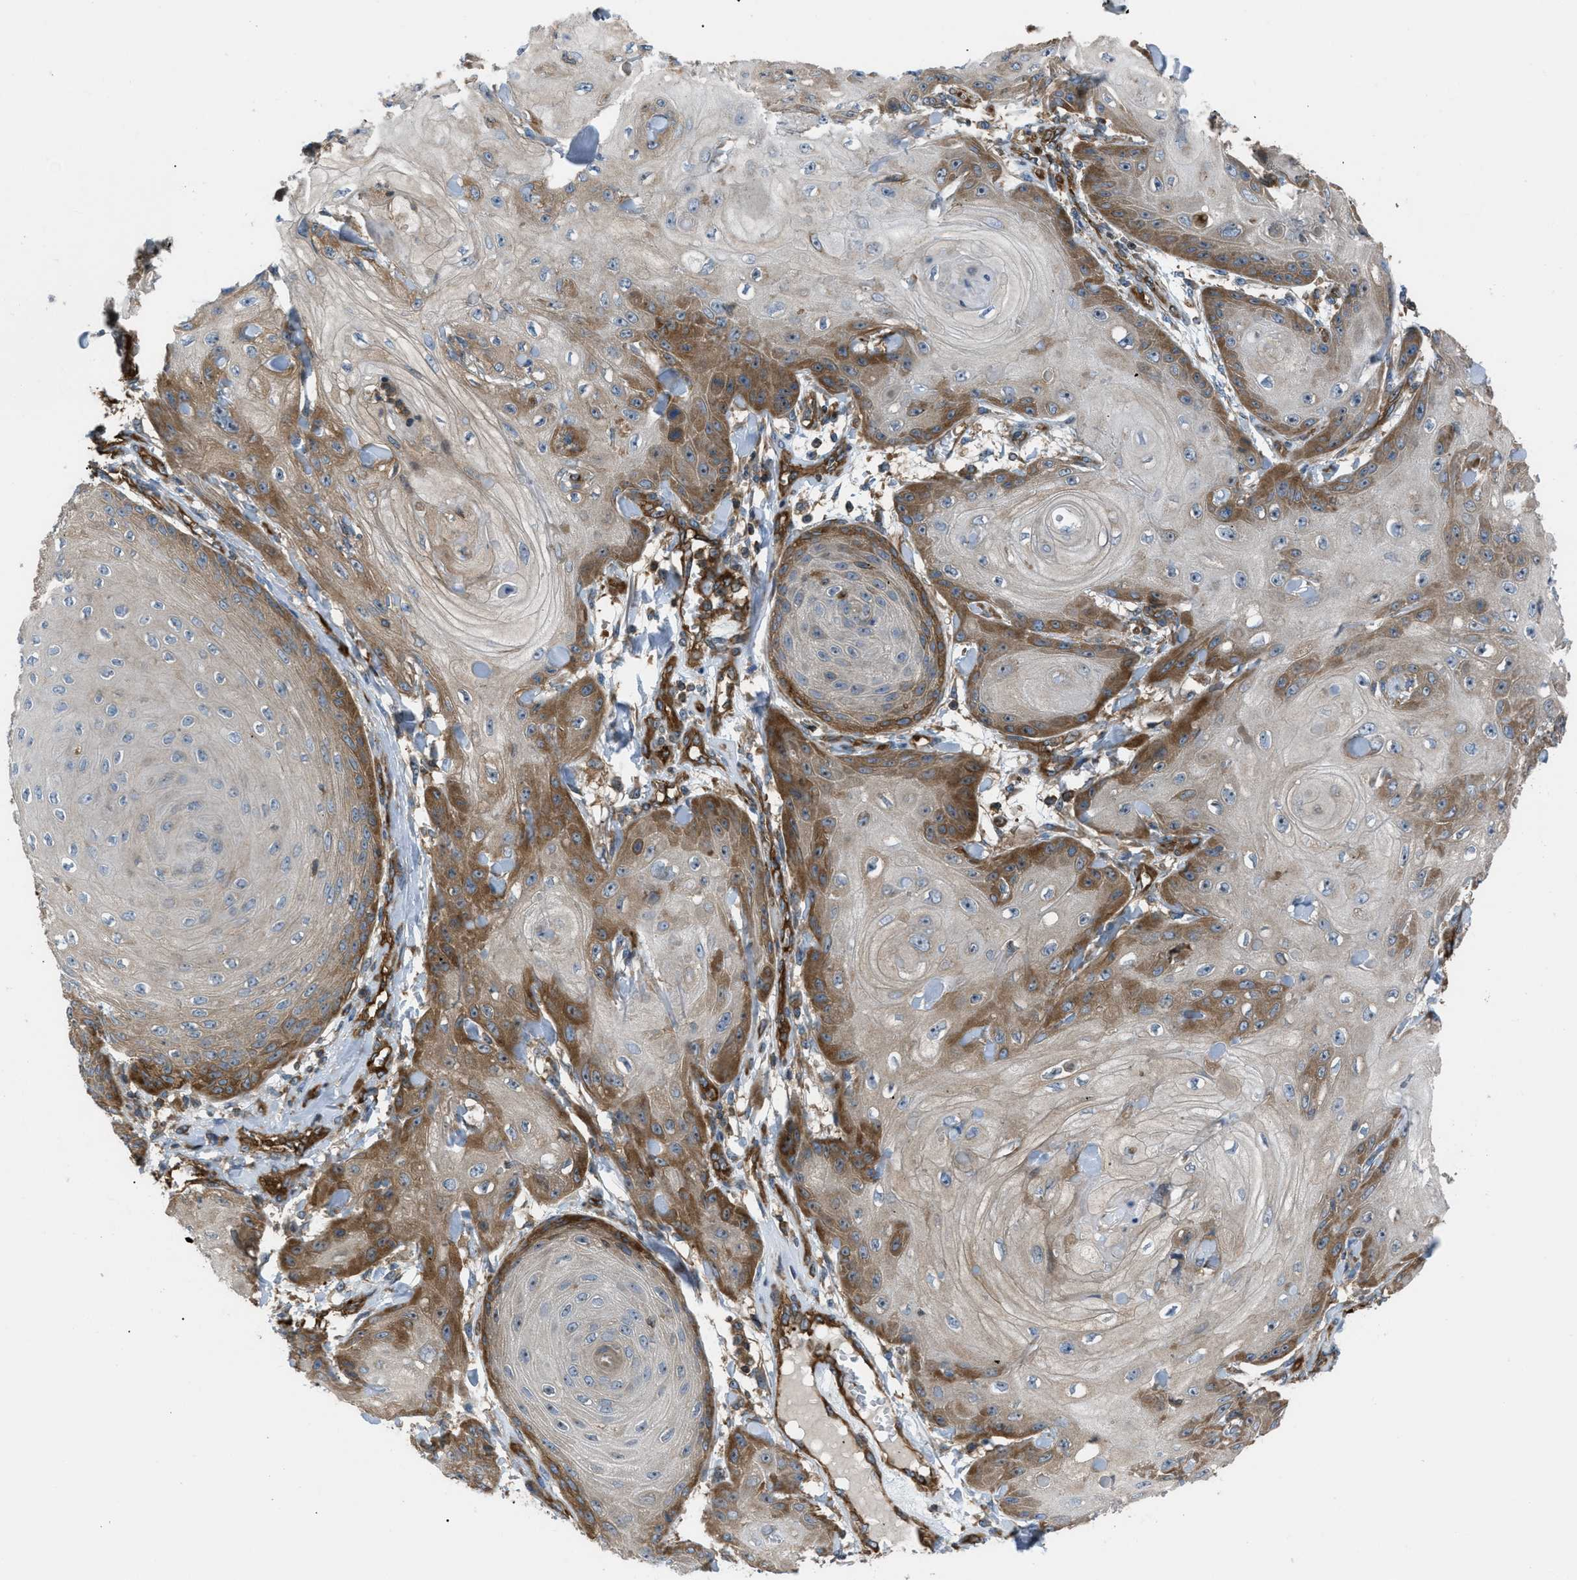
{"staining": {"intensity": "moderate", "quantity": ">75%", "location": "cytoplasmic/membranous"}, "tissue": "skin cancer", "cell_type": "Tumor cells", "image_type": "cancer", "snomed": [{"axis": "morphology", "description": "Squamous cell carcinoma, NOS"}, {"axis": "topography", "description": "Skin"}], "caption": "High-power microscopy captured an IHC micrograph of skin cancer (squamous cell carcinoma), revealing moderate cytoplasmic/membranous positivity in about >75% of tumor cells. (DAB IHC with brightfield microscopy, high magnification).", "gene": "ATP2A3", "patient": {"sex": "male", "age": 74}}